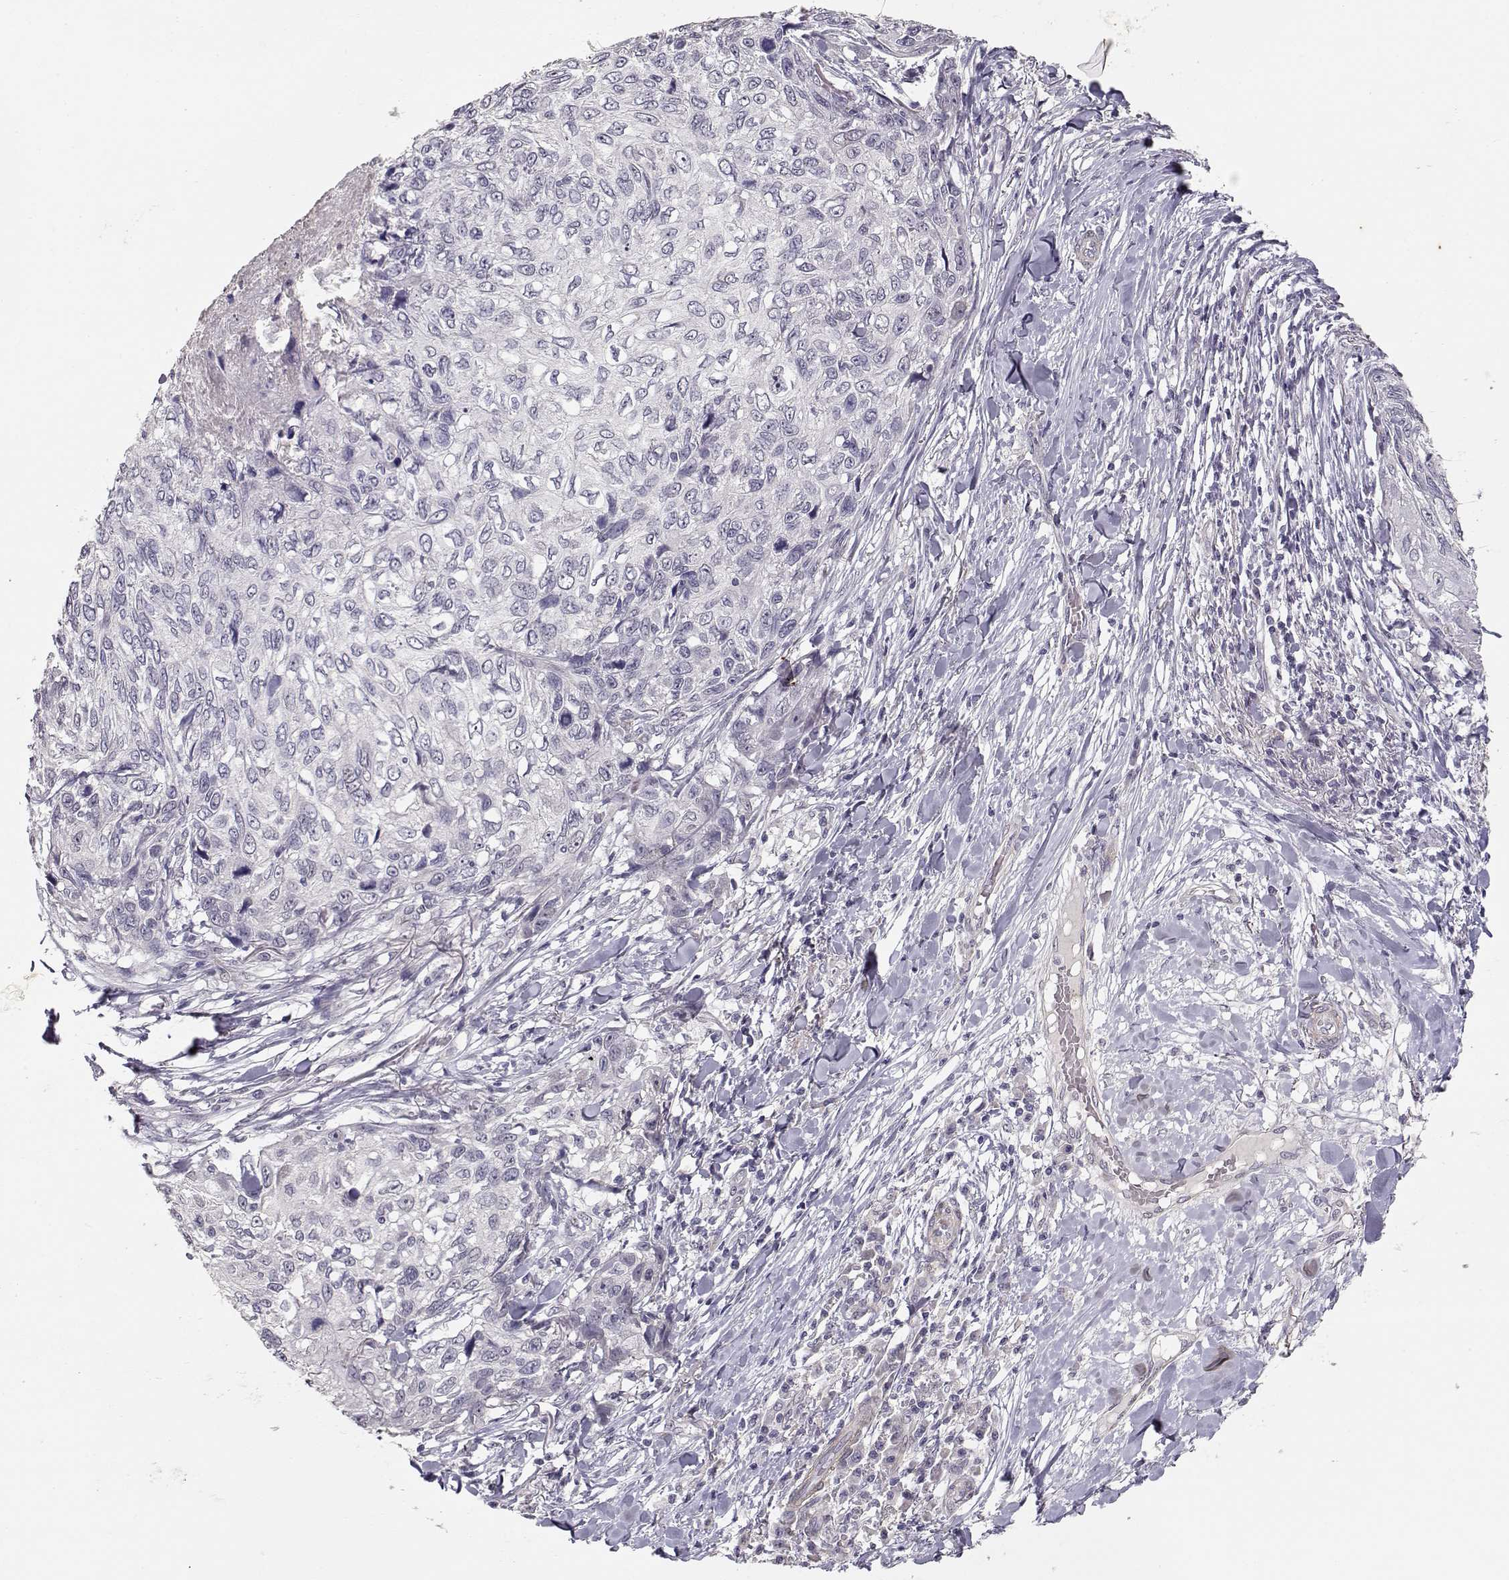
{"staining": {"intensity": "negative", "quantity": "none", "location": "none"}, "tissue": "skin cancer", "cell_type": "Tumor cells", "image_type": "cancer", "snomed": [{"axis": "morphology", "description": "Squamous cell carcinoma, NOS"}, {"axis": "topography", "description": "Skin"}], "caption": "Human squamous cell carcinoma (skin) stained for a protein using IHC exhibits no expression in tumor cells.", "gene": "LAMA5", "patient": {"sex": "male", "age": 92}}